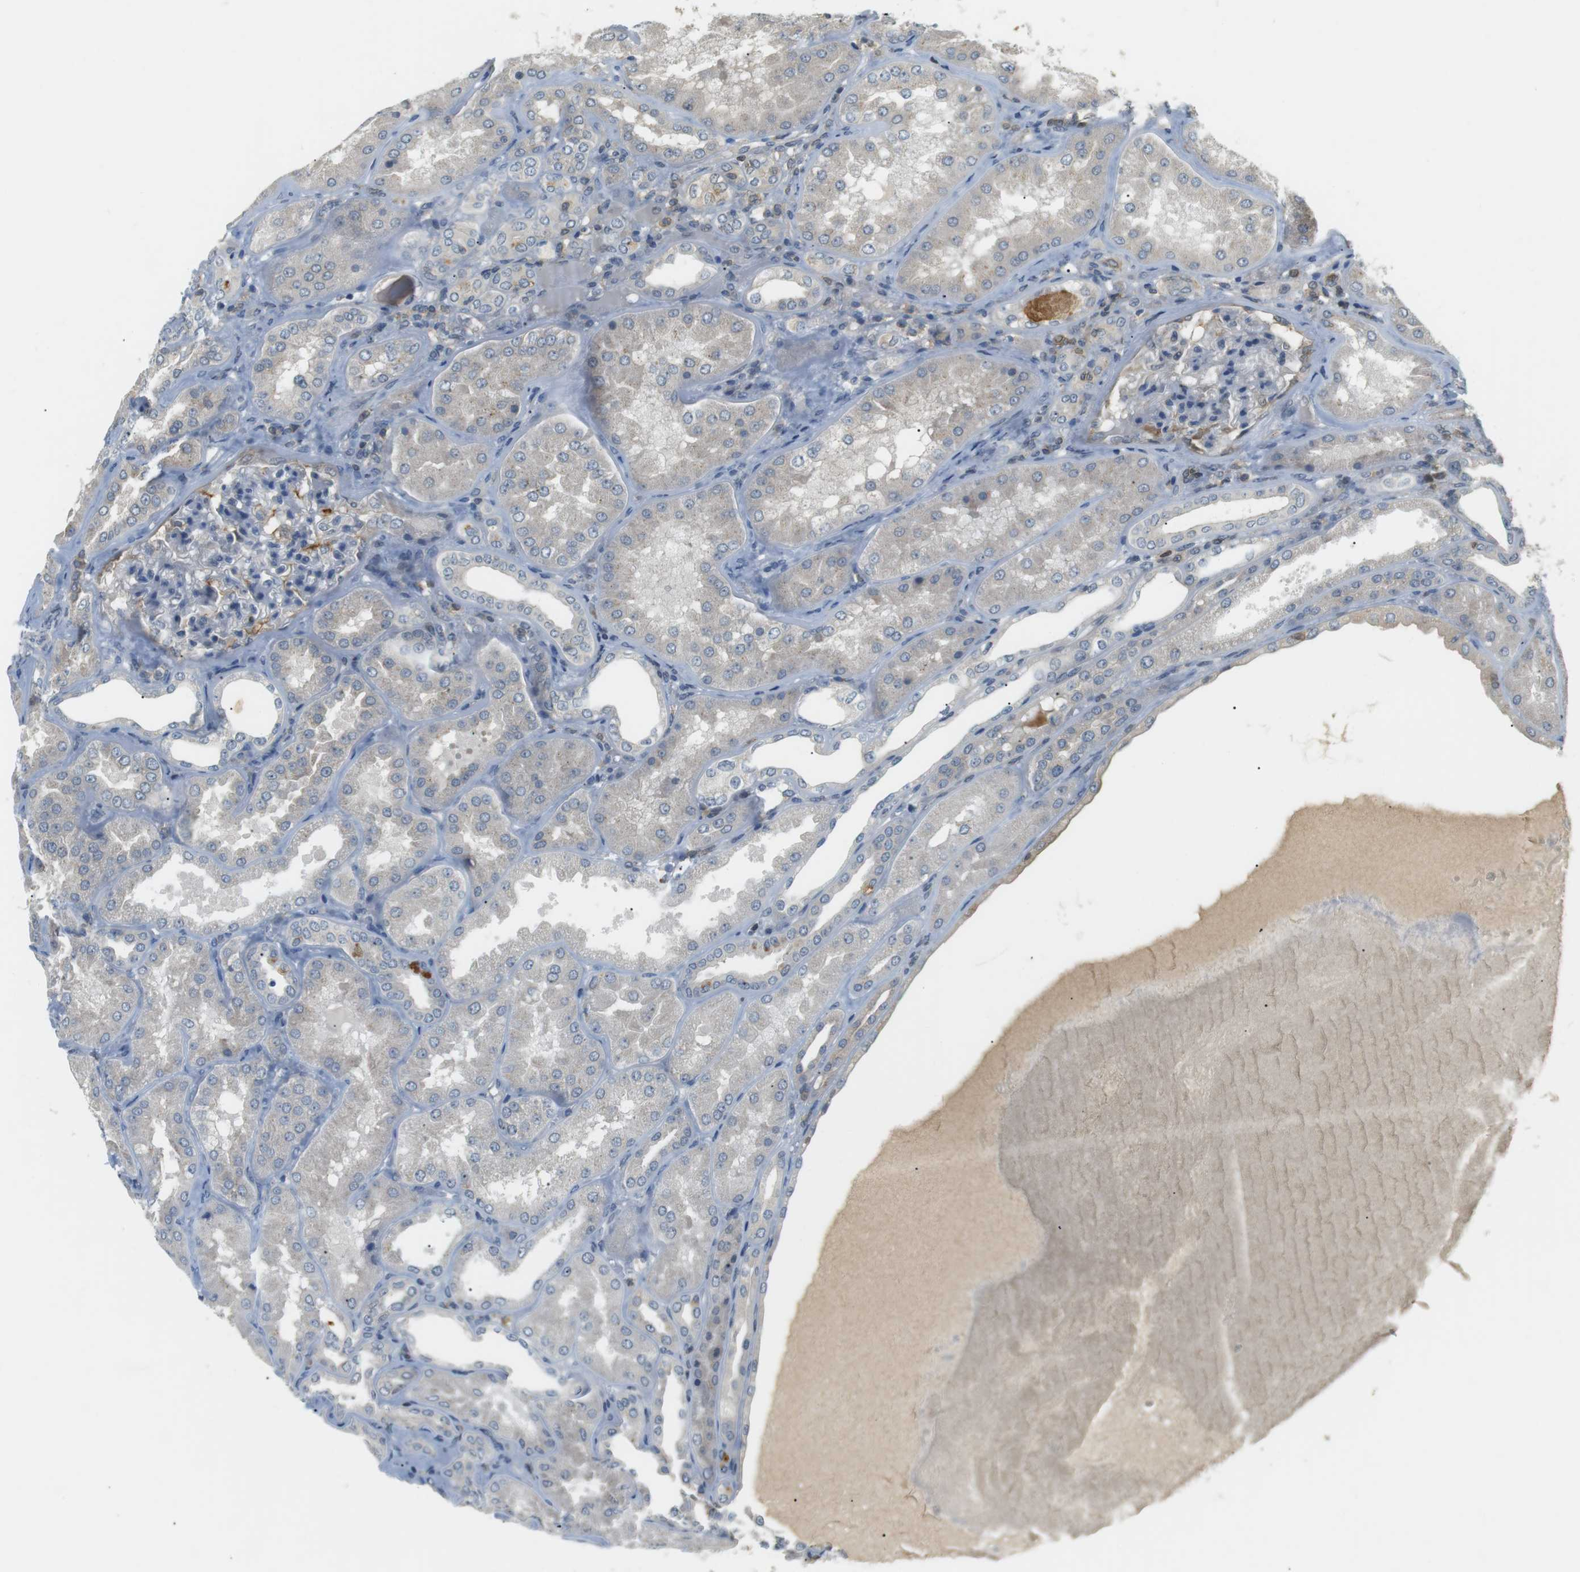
{"staining": {"intensity": "negative", "quantity": "none", "location": "none"}, "tissue": "kidney", "cell_type": "Cells in glomeruli", "image_type": "normal", "snomed": [{"axis": "morphology", "description": "Normal tissue, NOS"}, {"axis": "topography", "description": "Kidney"}], "caption": "Immunohistochemistry (IHC) micrograph of unremarkable kidney stained for a protein (brown), which exhibits no expression in cells in glomeruli.", "gene": "P2RY1", "patient": {"sex": "female", "age": 56}}